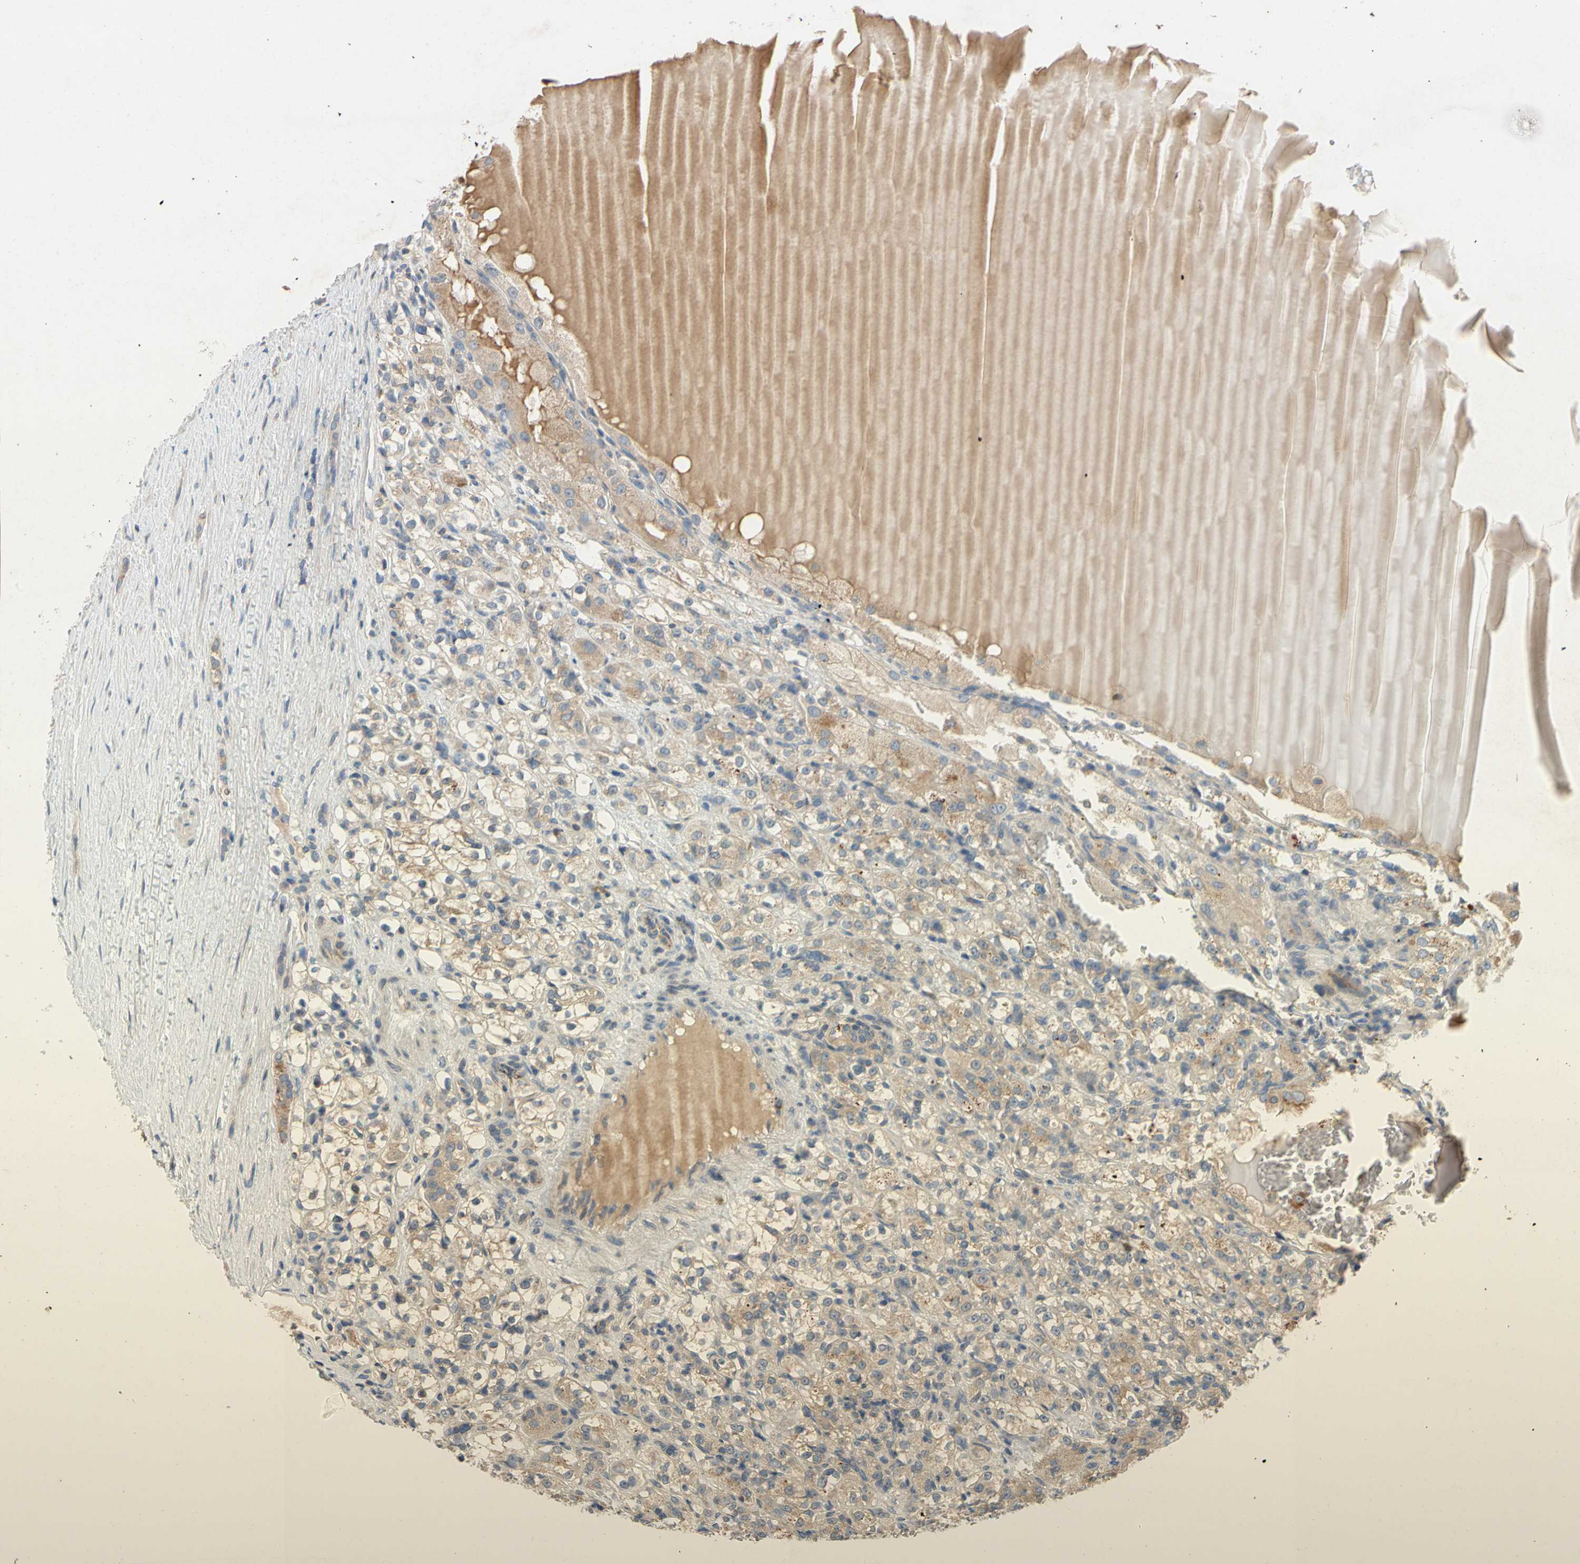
{"staining": {"intensity": "weak", "quantity": ">75%", "location": "cytoplasmic/membranous"}, "tissue": "renal cancer", "cell_type": "Tumor cells", "image_type": "cancer", "snomed": [{"axis": "morphology", "description": "Normal tissue, NOS"}, {"axis": "morphology", "description": "Adenocarcinoma, NOS"}, {"axis": "topography", "description": "Kidney"}], "caption": "Human adenocarcinoma (renal) stained with a brown dye displays weak cytoplasmic/membranous positive staining in about >75% of tumor cells.", "gene": "KLHDC8B", "patient": {"sex": "male", "age": 61}}